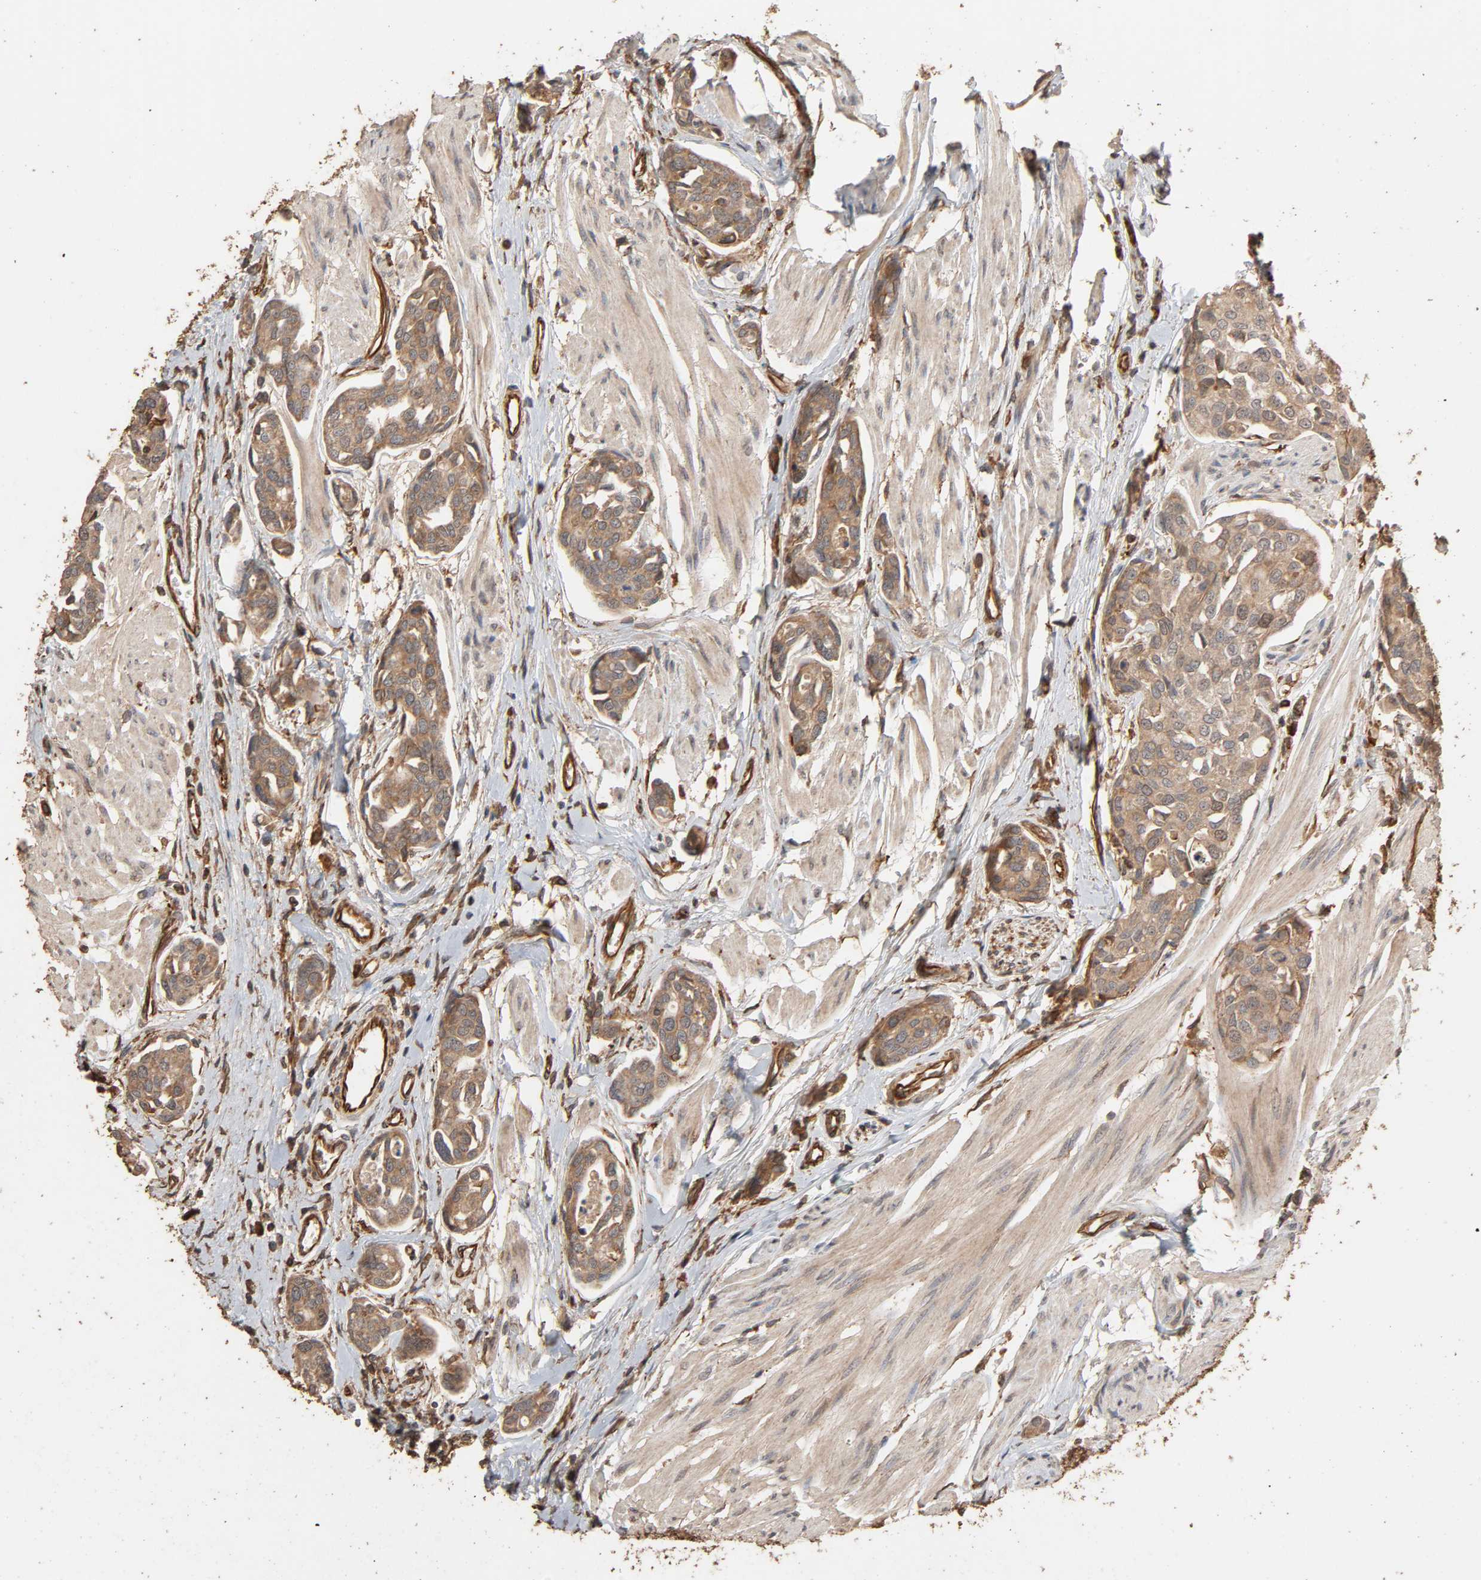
{"staining": {"intensity": "weak", "quantity": ">75%", "location": "cytoplasmic/membranous"}, "tissue": "urothelial cancer", "cell_type": "Tumor cells", "image_type": "cancer", "snomed": [{"axis": "morphology", "description": "Urothelial carcinoma, High grade"}, {"axis": "topography", "description": "Urinary bladder"}], "caption": "Immunohistochemistry (IHC) of human high-grade urothelial carcinoma reveals low levels of weak cytoplasmic/membranous expression in approximately >75% of tumor cells.", "gene": "RPS6KA6", "patient": {"sex": "male", "age": 78}}